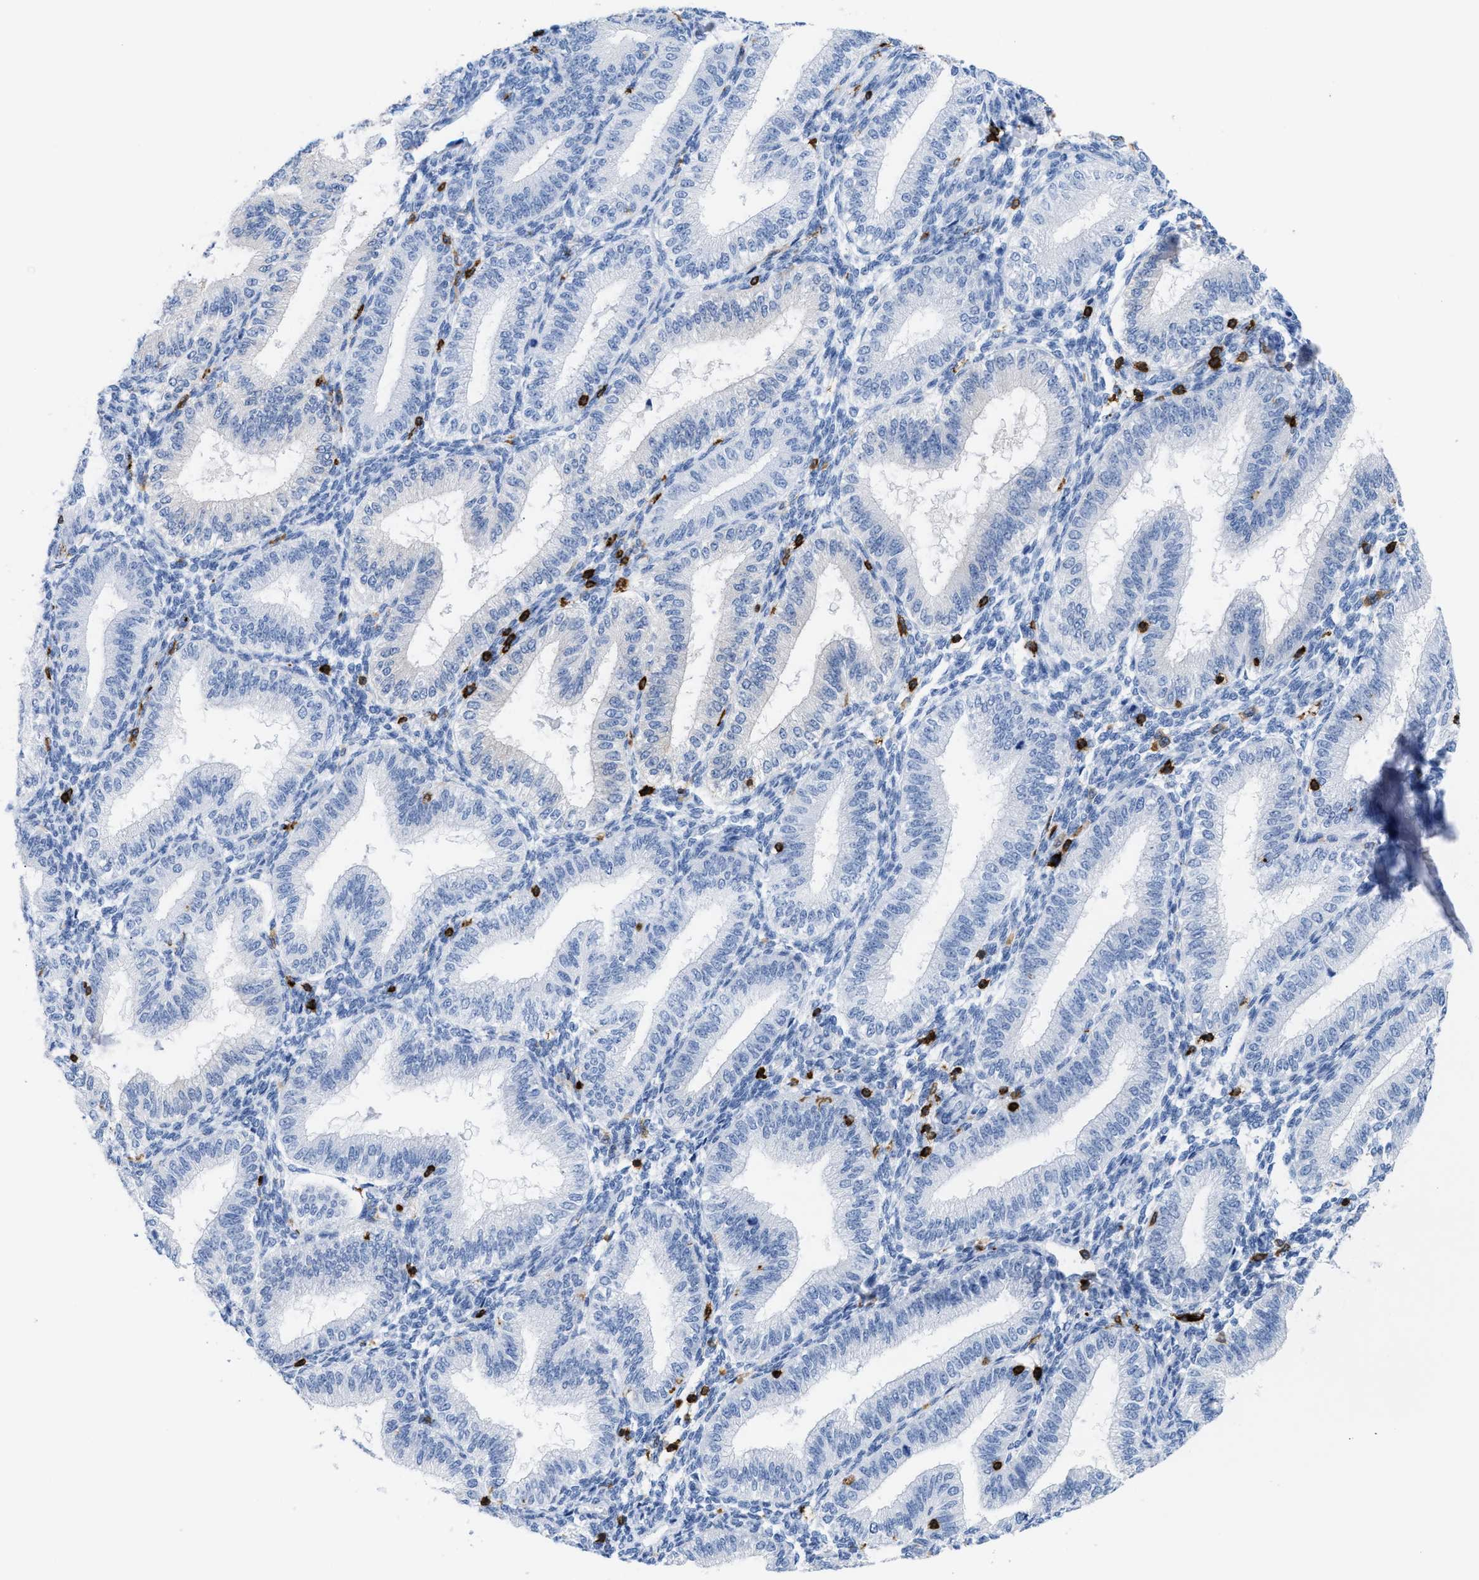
{"staining": {"intensity": "negative", "quantity": "none", "location": "none"}, "tissue": "endometrium", "cell_type": "Cells in endometrial stroma", "image_type": "normal", "snomed": [{"axis": "morphology", "description": "Normal tissue, NOS"}, {"axis": "topography", "description": "Endometrium"}], "caption": "This micrograph is of benign endometrium stained with immunohistochemistry (IHC) to label a protein in brown with the nuclei are counter-stained blue. There is no expression in cells in endometrial stroma. The staining was performed using DAB (3,3'-diaminobenzidine) to visualize the protein expression in brown, while the nuclei were stained in blue with hematoxylin (Magnification: 20x).", "gene": "LCP1", "patient": {"sex": "female", "age": 39}}